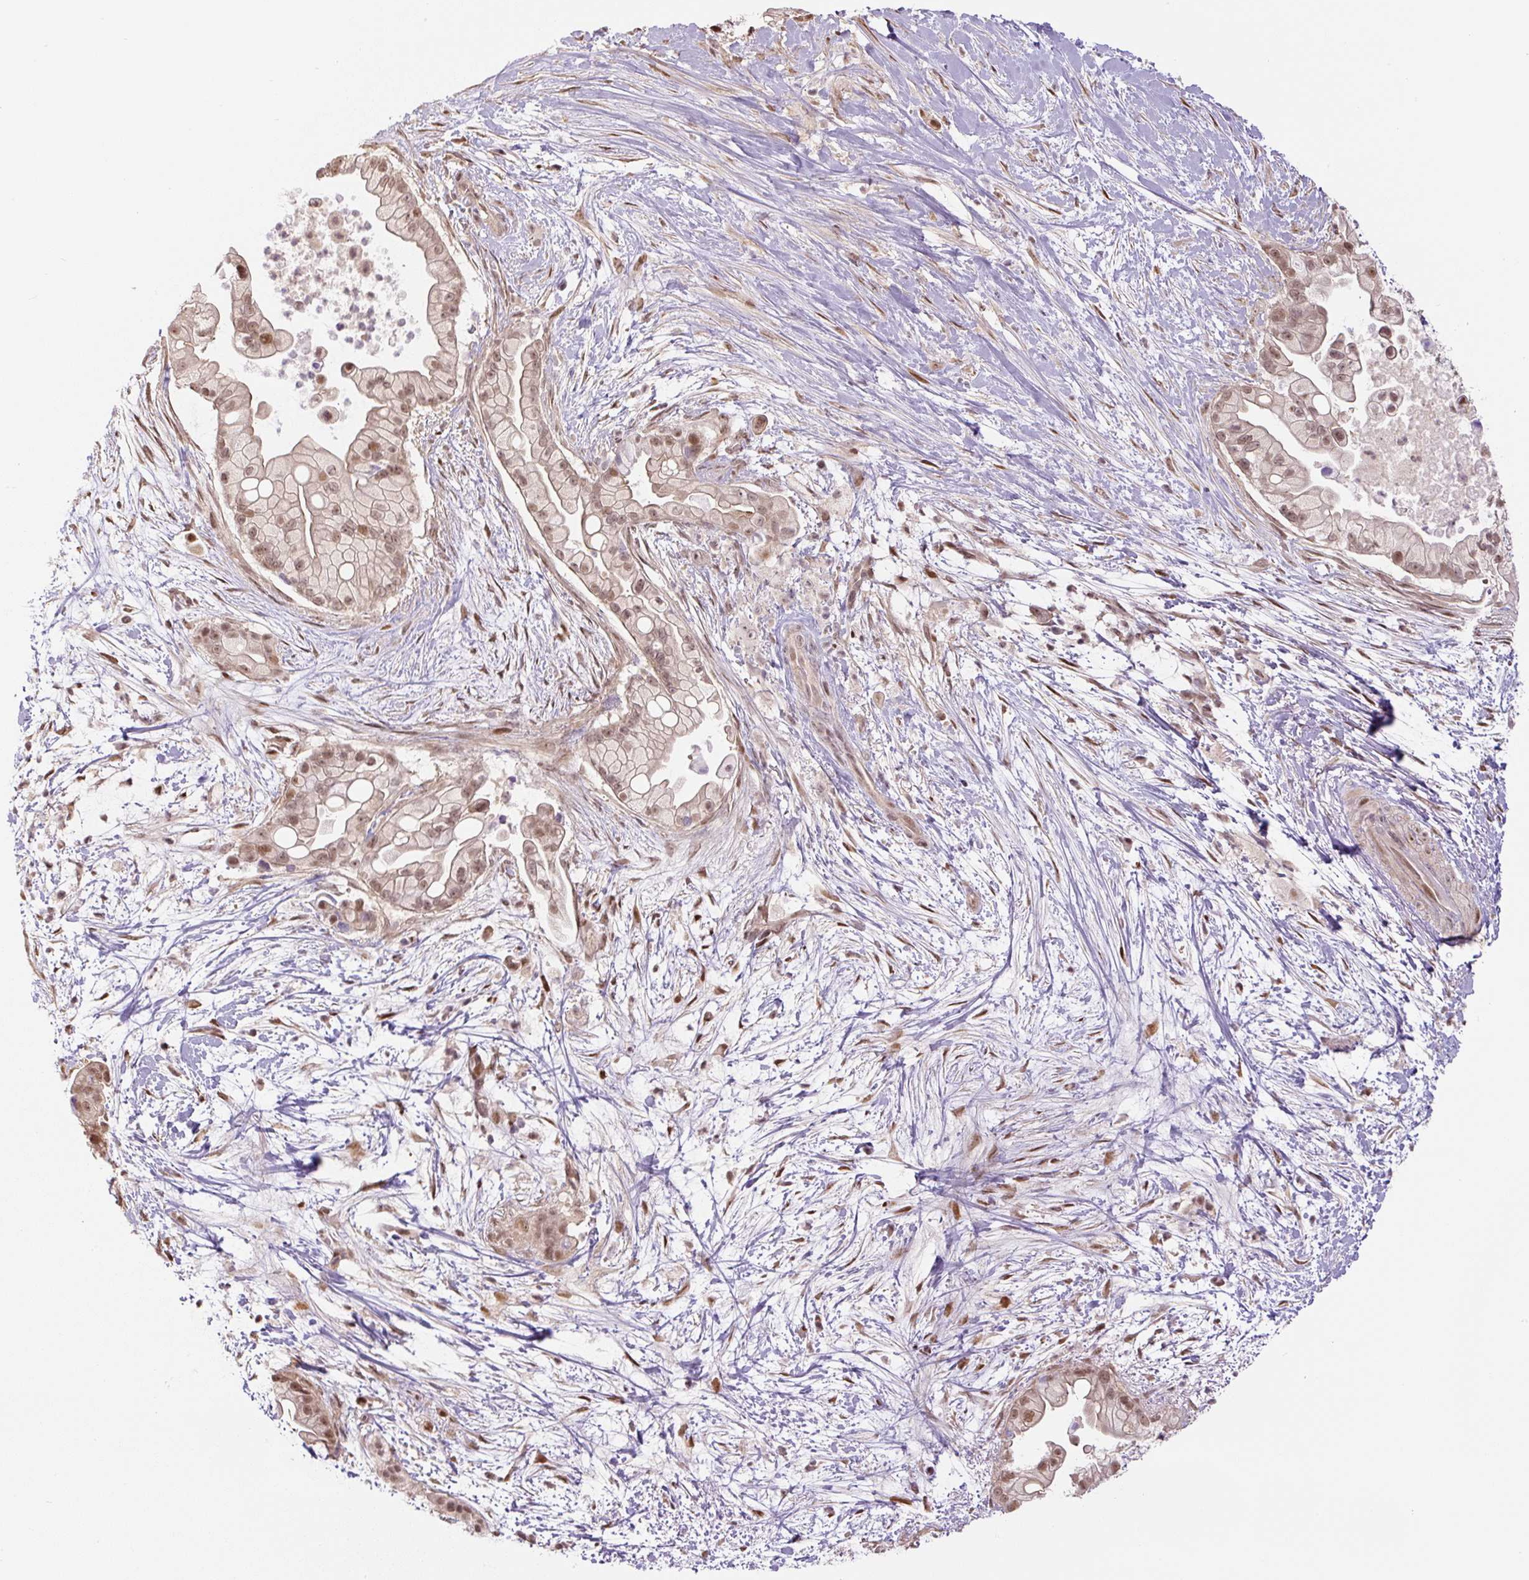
{"staining": {"intensity": "moderate", "quantity": ">75%", "location": "nuclear"}, "tissue": "pancreatic cancer", "cell_type": "Tumor cells", "image_type": "cancer", "snomed": [{"axis": "morphology", "description": "Adenocarcinoma, NOS"}, {"axis": "topography", "description": "Pancreas"}], "caption": "Human pancreatic cancer stained with a brown dye reveals moderate nuclear positive positivity in approximately >75% of tumor cells.", "gene": "TCFL5", "patient": {"sex": "female", "age": 69}}